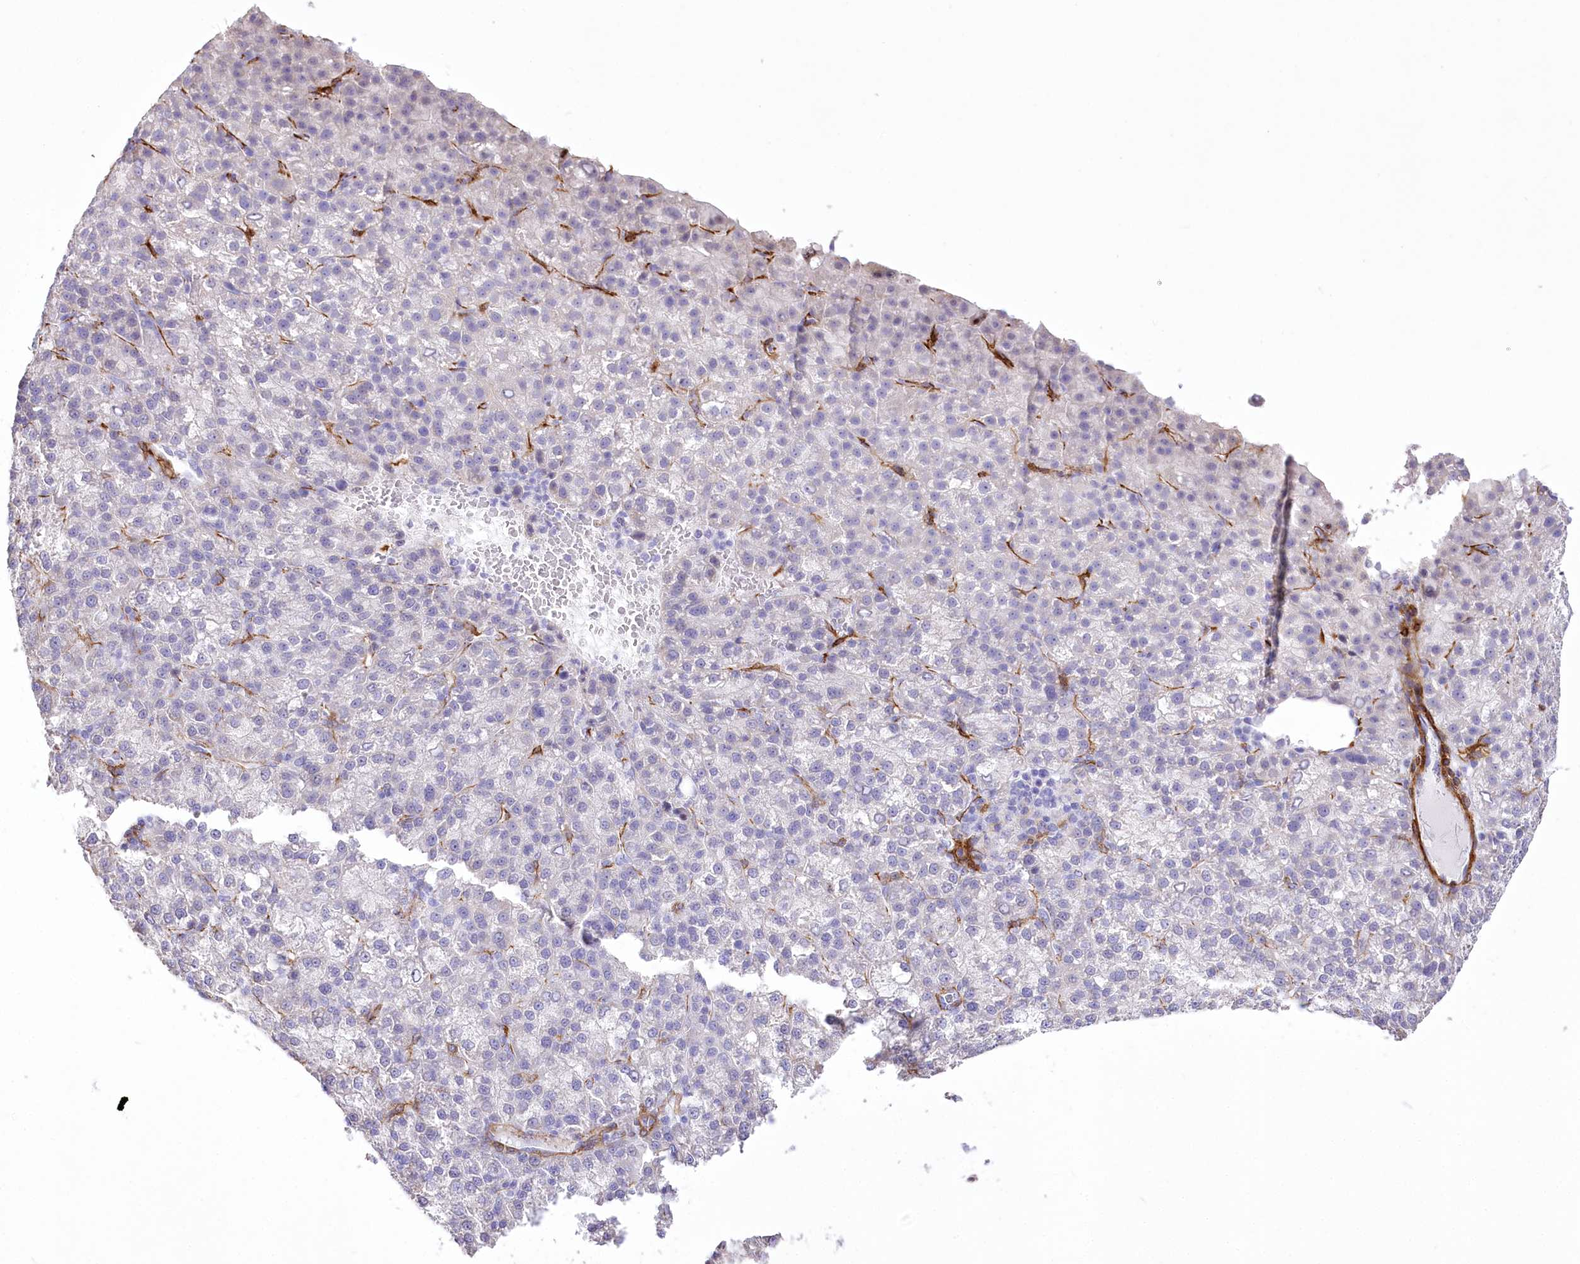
{"staining": {"intensity": "negative", "quantity": "none", "location": "none"}, "tissue": "liver cancer", "cell_type": "Tumor cells", "image_type": "cancer", "snomed": [{"axis": "morphology", "description": "Carcinoma, Hepatocellular, NOS"}, {"axis": "topography", "description": "Liver"}], "caption": "An IHC micrograph of liver hepatocellular carcinoma is shown. There is no staining in tumor cells of liver hepatocellular carcinoma. (DAB (3,3'-diaminobenzidine) immunohistochemistry with hematoxylin counter stain).", "gene": "SYNPO2", "patient": {"sex": "female", "age": 58}}